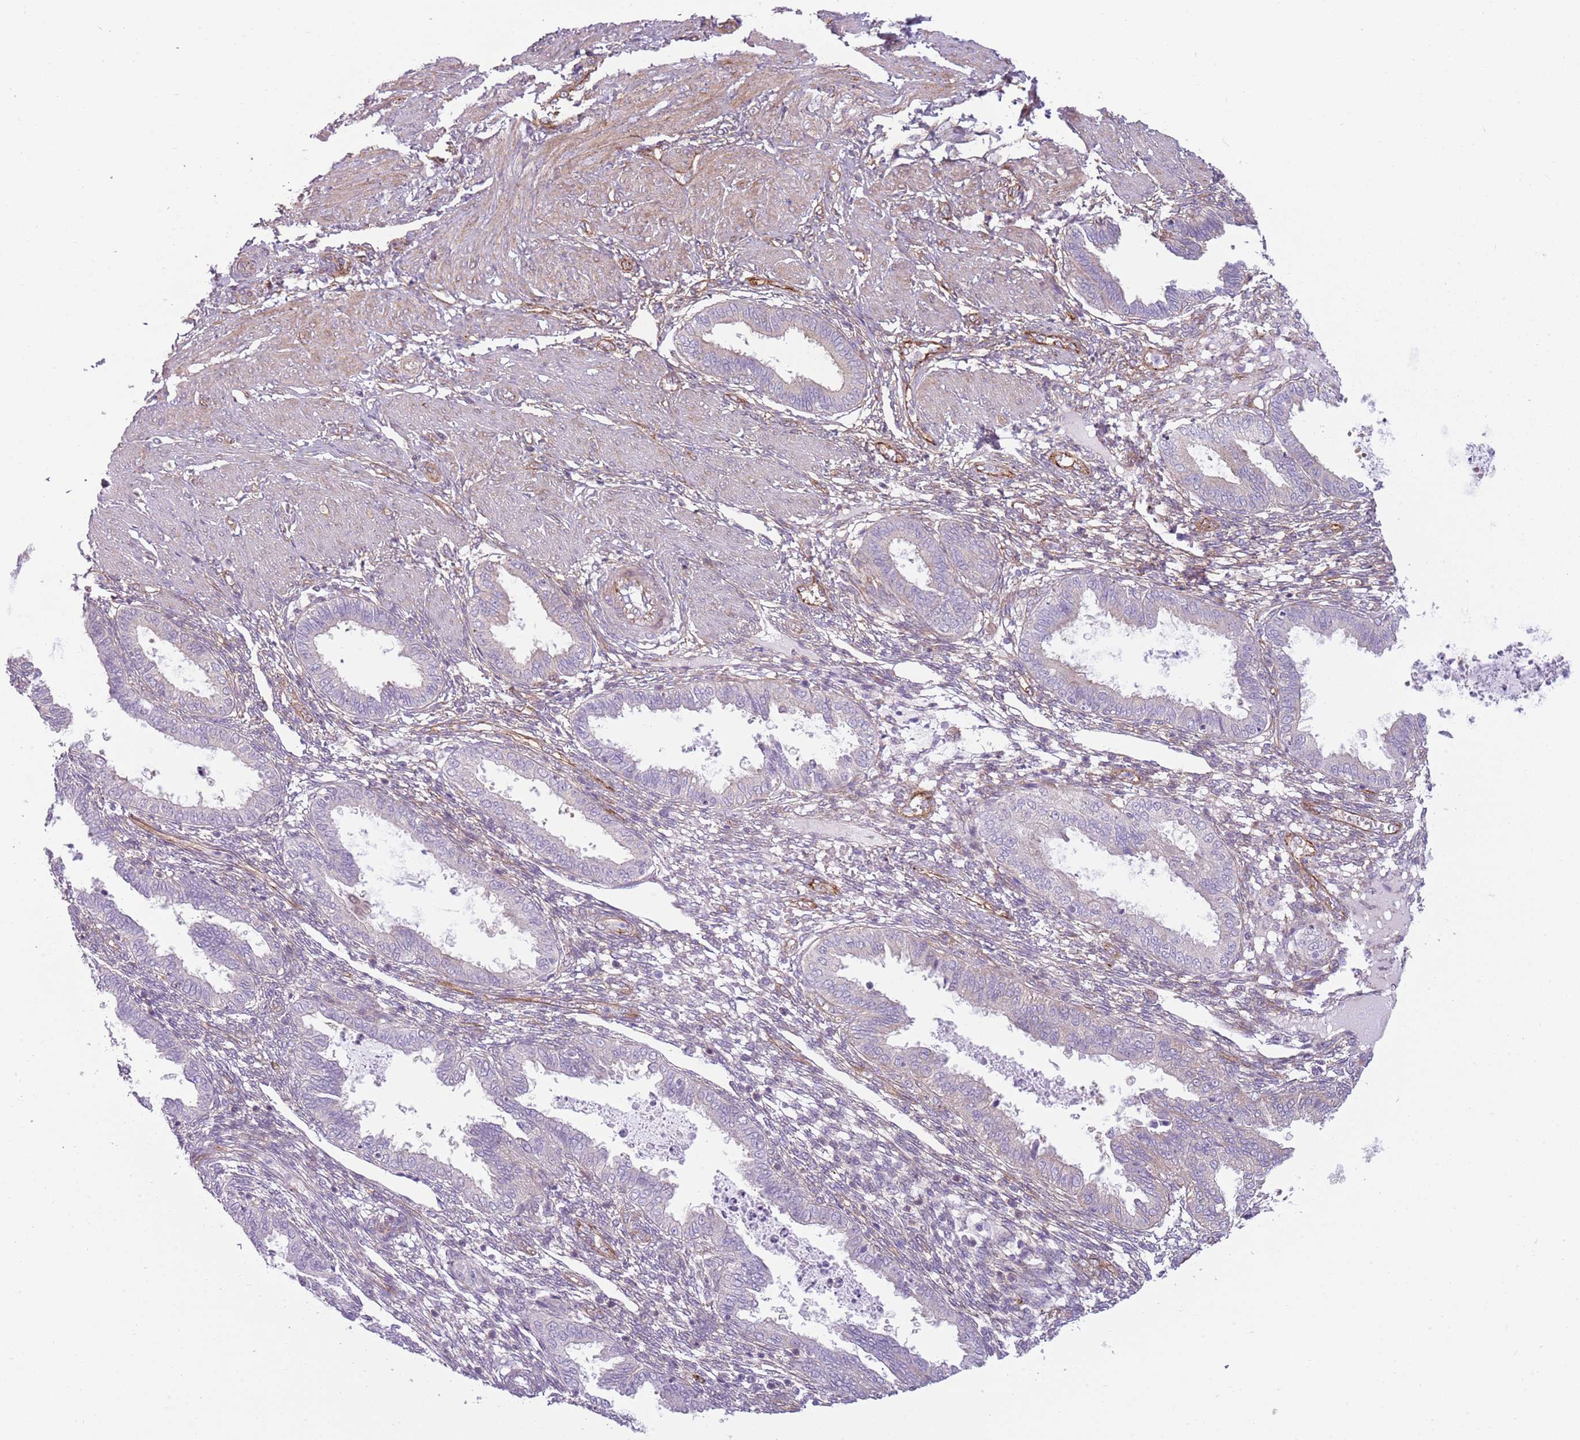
{"staining": {"intensity": "negative", "quantity": "none", "location": "none"}, "tissue": "endometrium", "cell_type": "Cells in endometrial stroma", "image_type": "normal", "snomed": [{"axis": "morphology", "description": "Normal tissue, NOS"}, {"axis": "topography", "description": "Endometrium"}], "caption": "The IHC micrograph has no significant expression in cells in endometrial stroma of endometrium. The staining is performed using DAB brown chromogen with nuclei counter-stained in using hematoxylin.", "gene": "SNX1", "patient": {"sex": "female", "age": 33}}